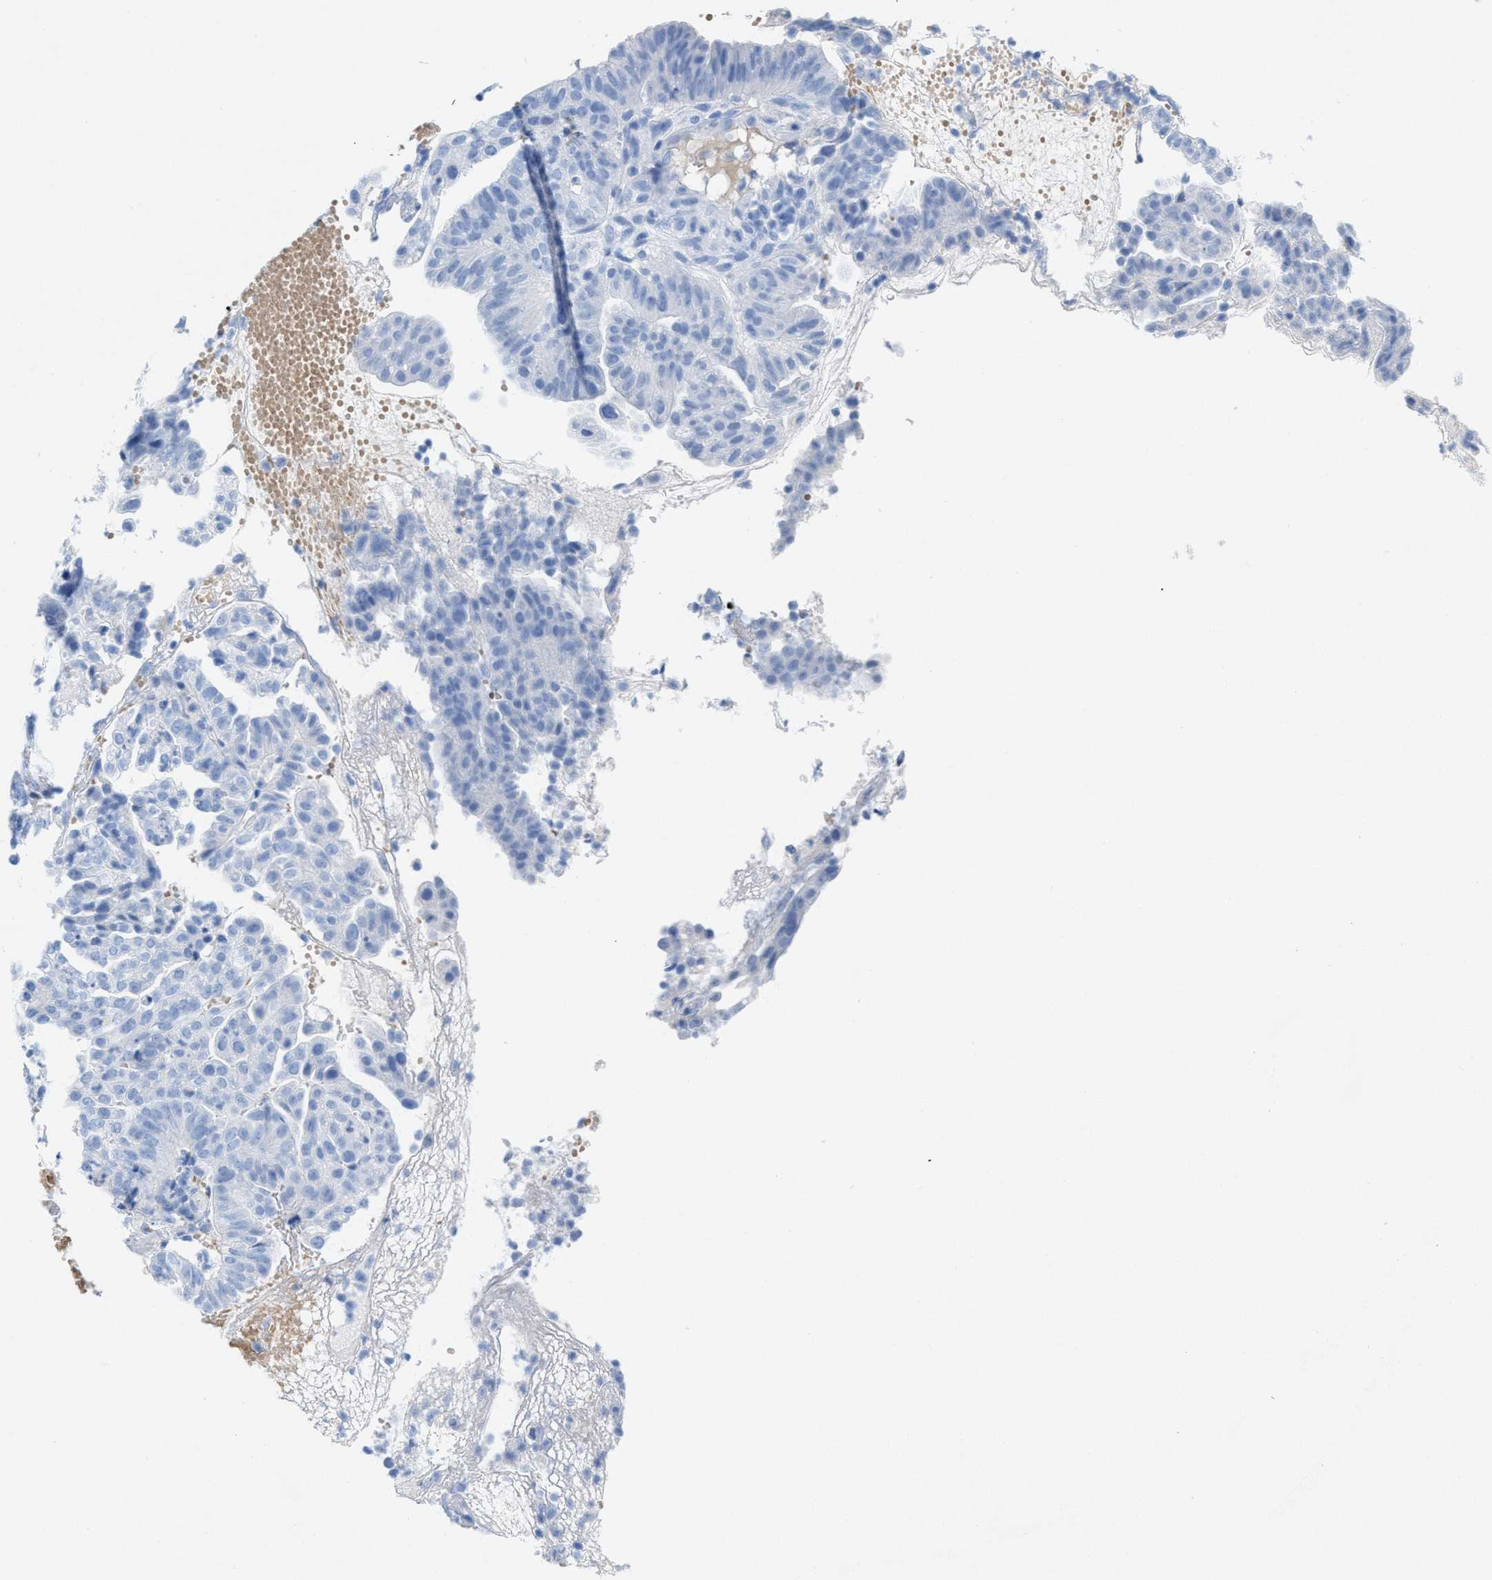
{"staining": {"intensity": "negative", "quantity": "none", "location": "none"}, "tissue": "endometrial cancer", "cell_type": "Tumor cells", "image_type": "cancer", "snomed": [{"axis": "morphology", "description": "Adenocarcinoma, NOS"}, {"axis": "topography", "description": "Endometrium"}], "caption": "Endometrial cancer stained for a protein using IHC displays no positivity tumor cells.", "gene": "ANKFN1", "patient": {"sex": "female", "age": 51}}